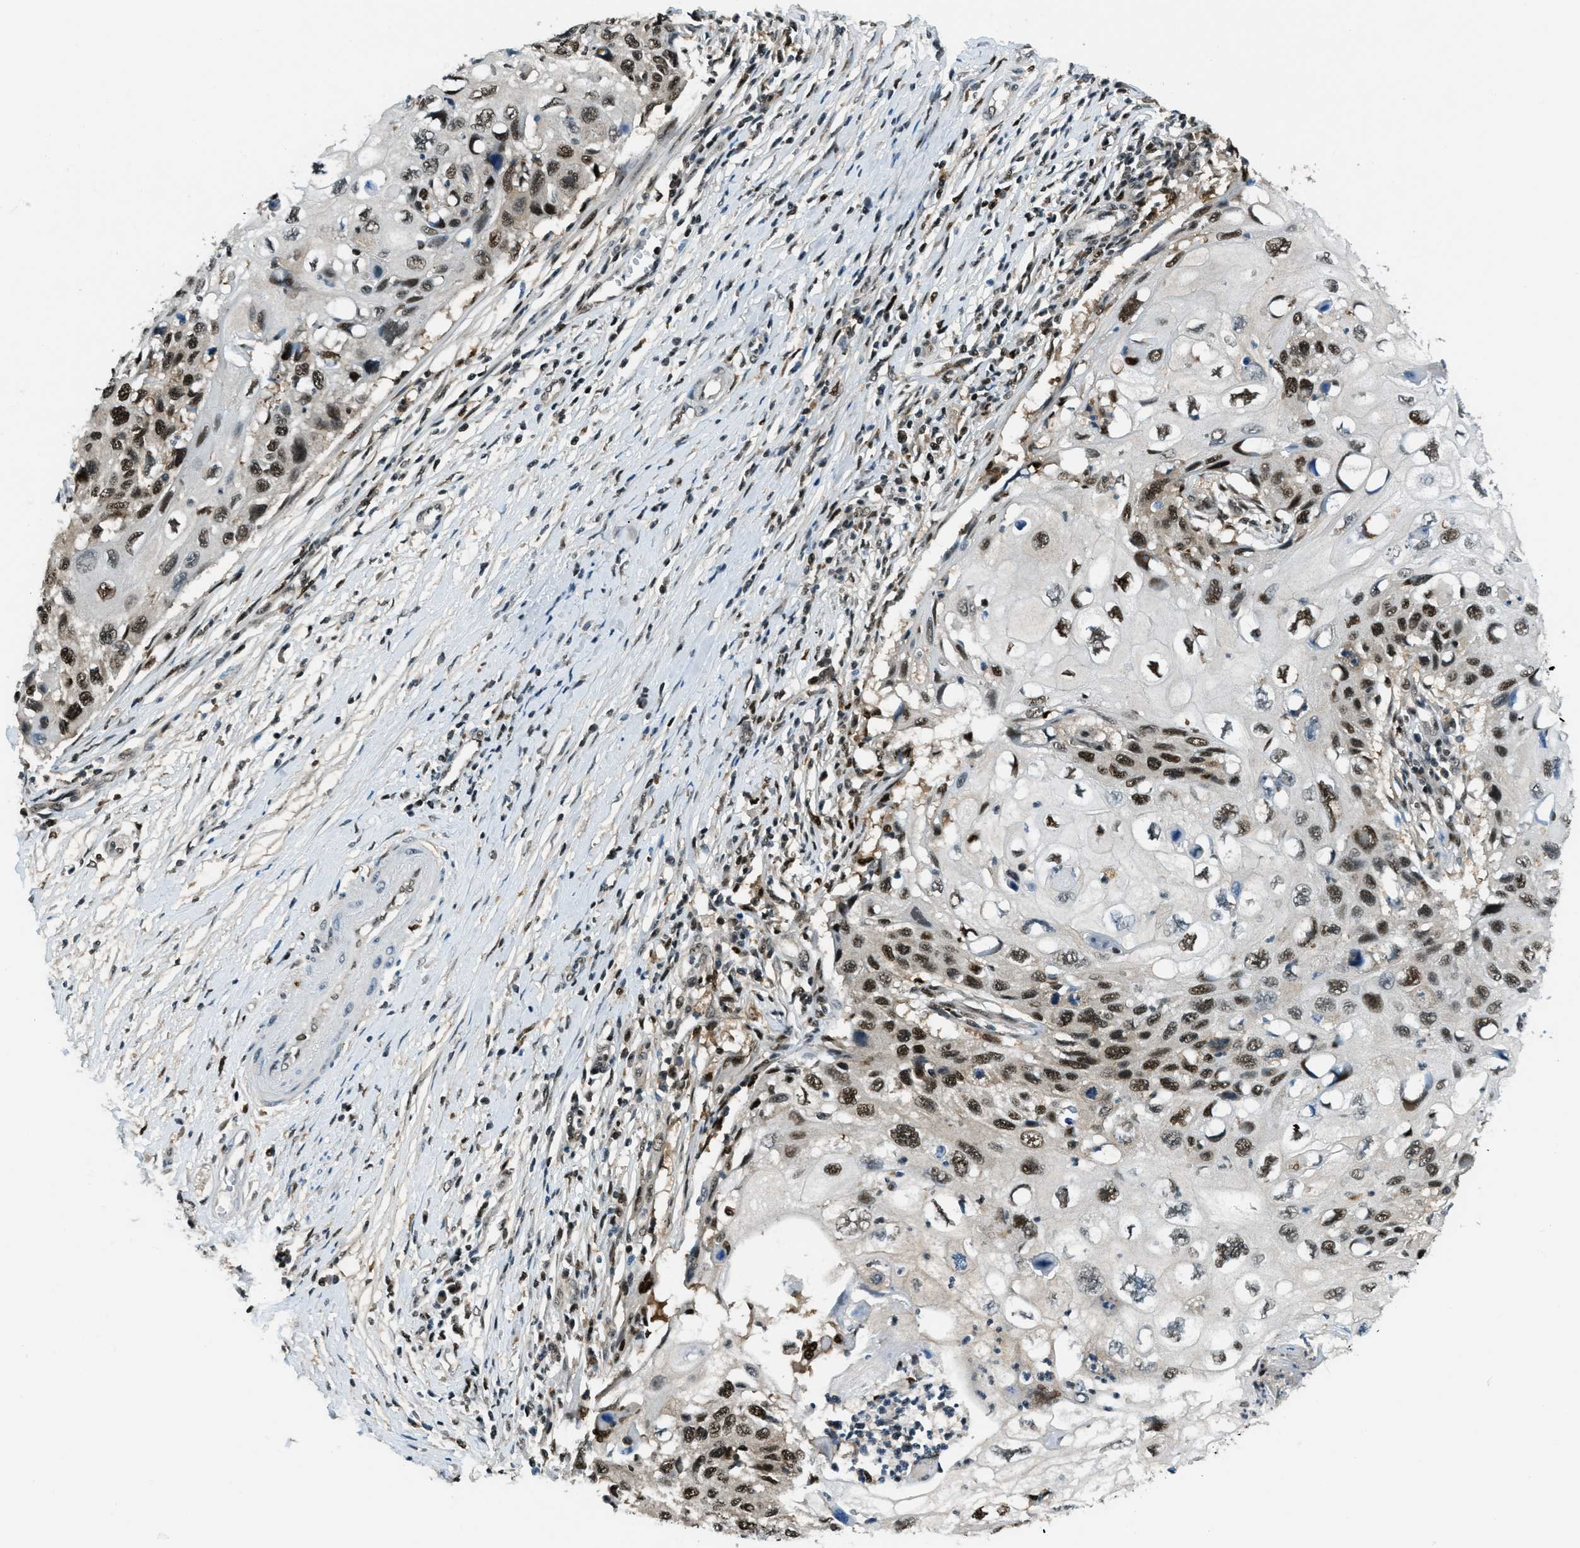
{"staining": {"intensity": "moderate", "quantity": ">75%", "location": "nuclear"}, "tissue": "cervical cancer", "cell_type": "Tumor cells", "image_type": "cancer", "snomed": [{"axis": "morphology", "description": "Squamous cell carcinoma, NOS"}, {"axis": "topography", "description": "Cervix"}], "caption": "An immunohistochemistry (IHC) histopathology image of tumor tissue is shown. Protein staining in brown labels moderate nuclear positivity in cervical cancer within tumor cells.", "gene": "OGFR", "patient": {"sex": "female", "age": 70}}